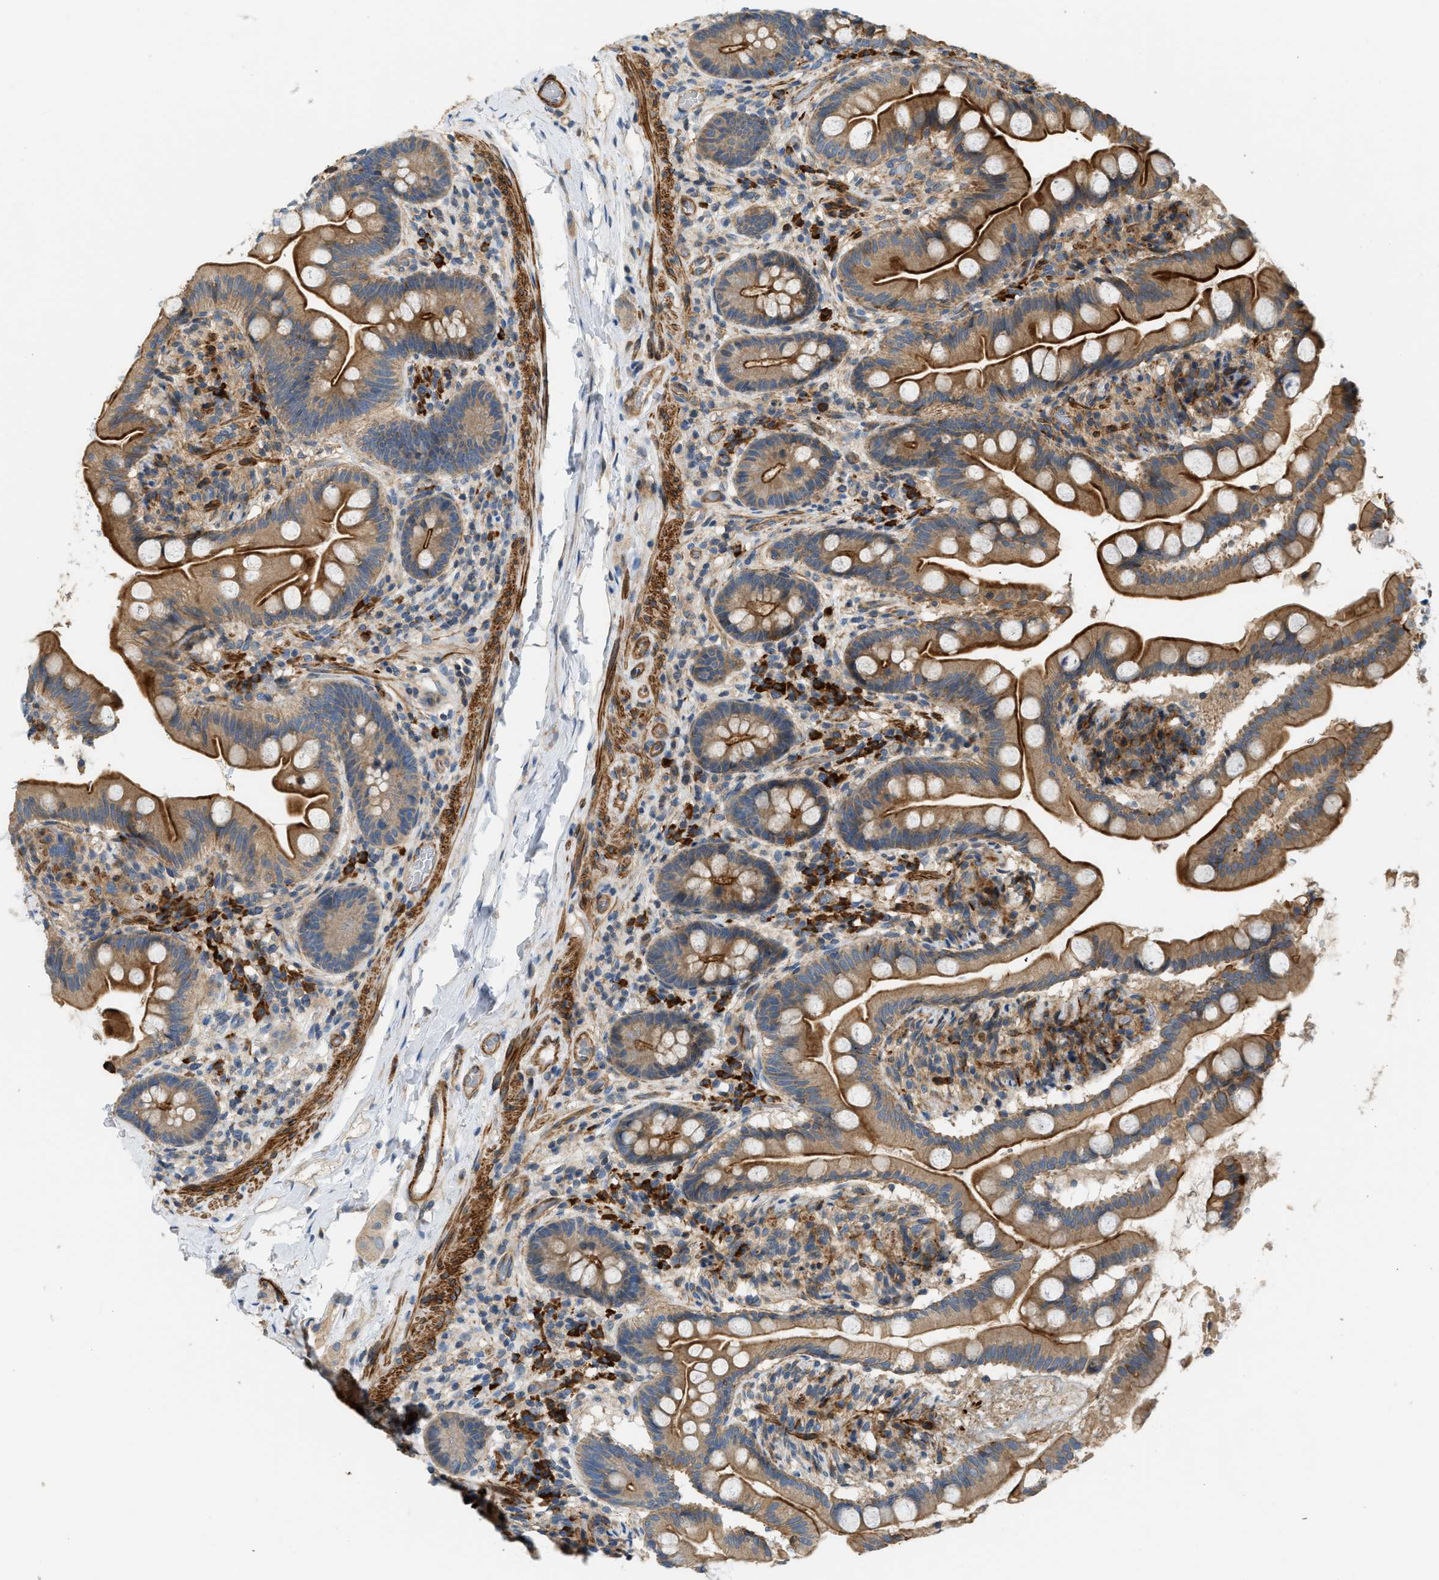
{"staining": {"intensity": "strong", "quantity": ">75%", "location": "cytoplasmic/membranous"}, "tissue": "small intestine", "cell_type": "Glandular cells", "image_type": "normal", "snomed": [{"axis": "morphology", "description": "Normal tissue, NOS"}, {"axis": "topography", "description": "Small intestine"}], "caption": "Strong cytoplasmic/membranous staining is appreciated in approximately >75% of glandular cells in normal small intestine. The staining is performed using DAB (3,3'-diaminobenzidine) brown chromogen to label protein expression. The nuclei are counter-stained blue using hematoxylin.", "gene": "BTN3A2", "patient": {"sex": "female", "age": 56}}